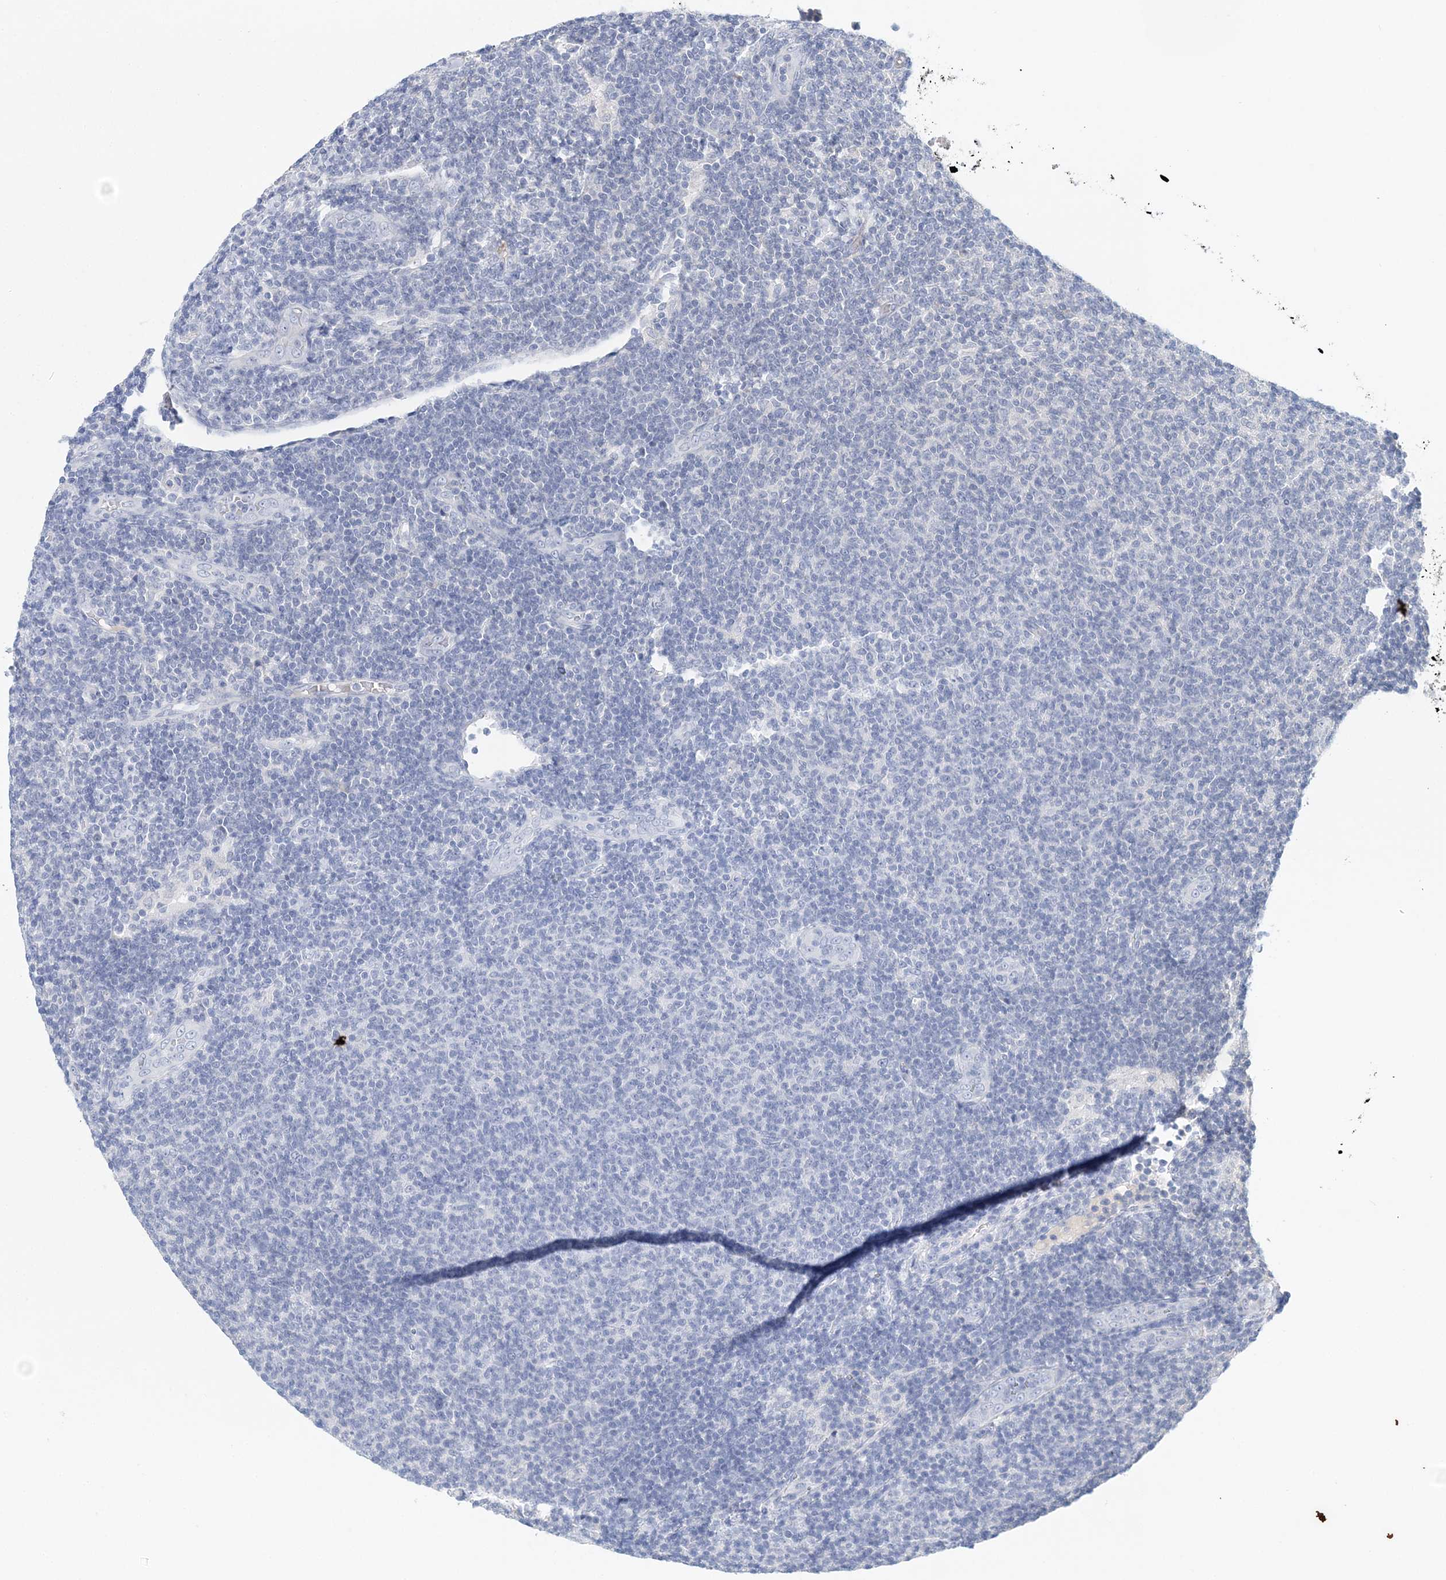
{"staining": {"intensity": "negative", "quantity": "none", "location": "none"}, "tissue": "lymphoma", "cell_type": "Tumor cells", "image_type": "cancer", "snomed": [{"axis": "morphology", "description": "Malignant lymphoma, non-Hodgkin's type, Low grade"}, {"axis": "topography", "description": "Lymph node"}], "caption": "Photomicrograph shows no significant protein expression in tumor cells of malignant lymphoma, non-Hodgkin's type (low-grade).", "gene": "LRRIQ4", "patient": {"sex": "male", "age": 66}}